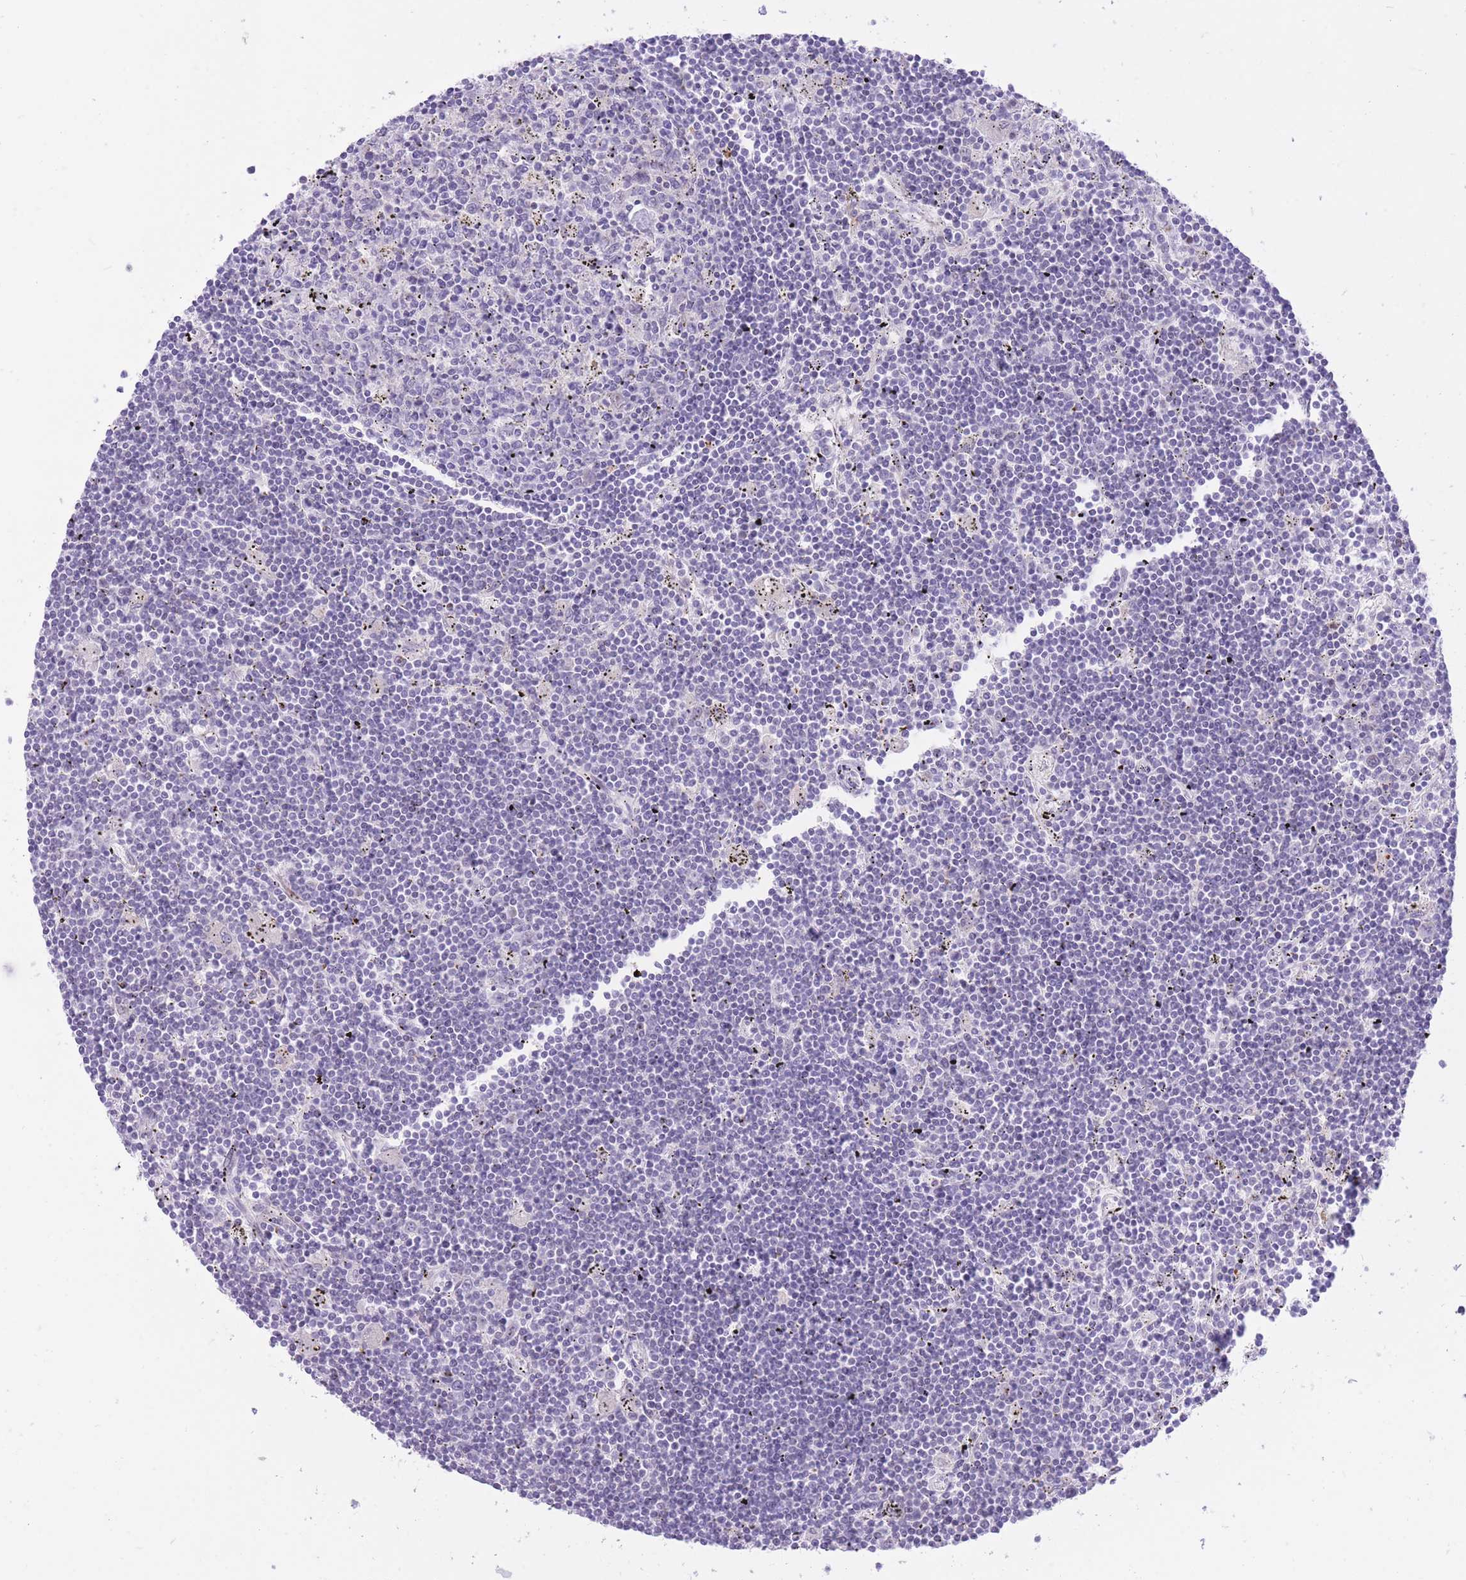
{"staining": {"intensity": "negative", "quantity": "none", "location": "none"}, "tissue": "lymphoma", "cell_type": "Tumor cells", "image_type": "cancer", "snomed": [{"axis": "morphology", "description": "Malignant lymphoma, non-Hodgkin's type, Low grade"}, {"axis": "topography", "description": "Spleen"}], "caption": "Immunohistochemical staining of human low-grade malignant lymphoma, non-Hodgkin's type reveals no significant expression in tumor cells.", "gene": "MEIS3", "patient": {"sex": "male", "age": 76}}